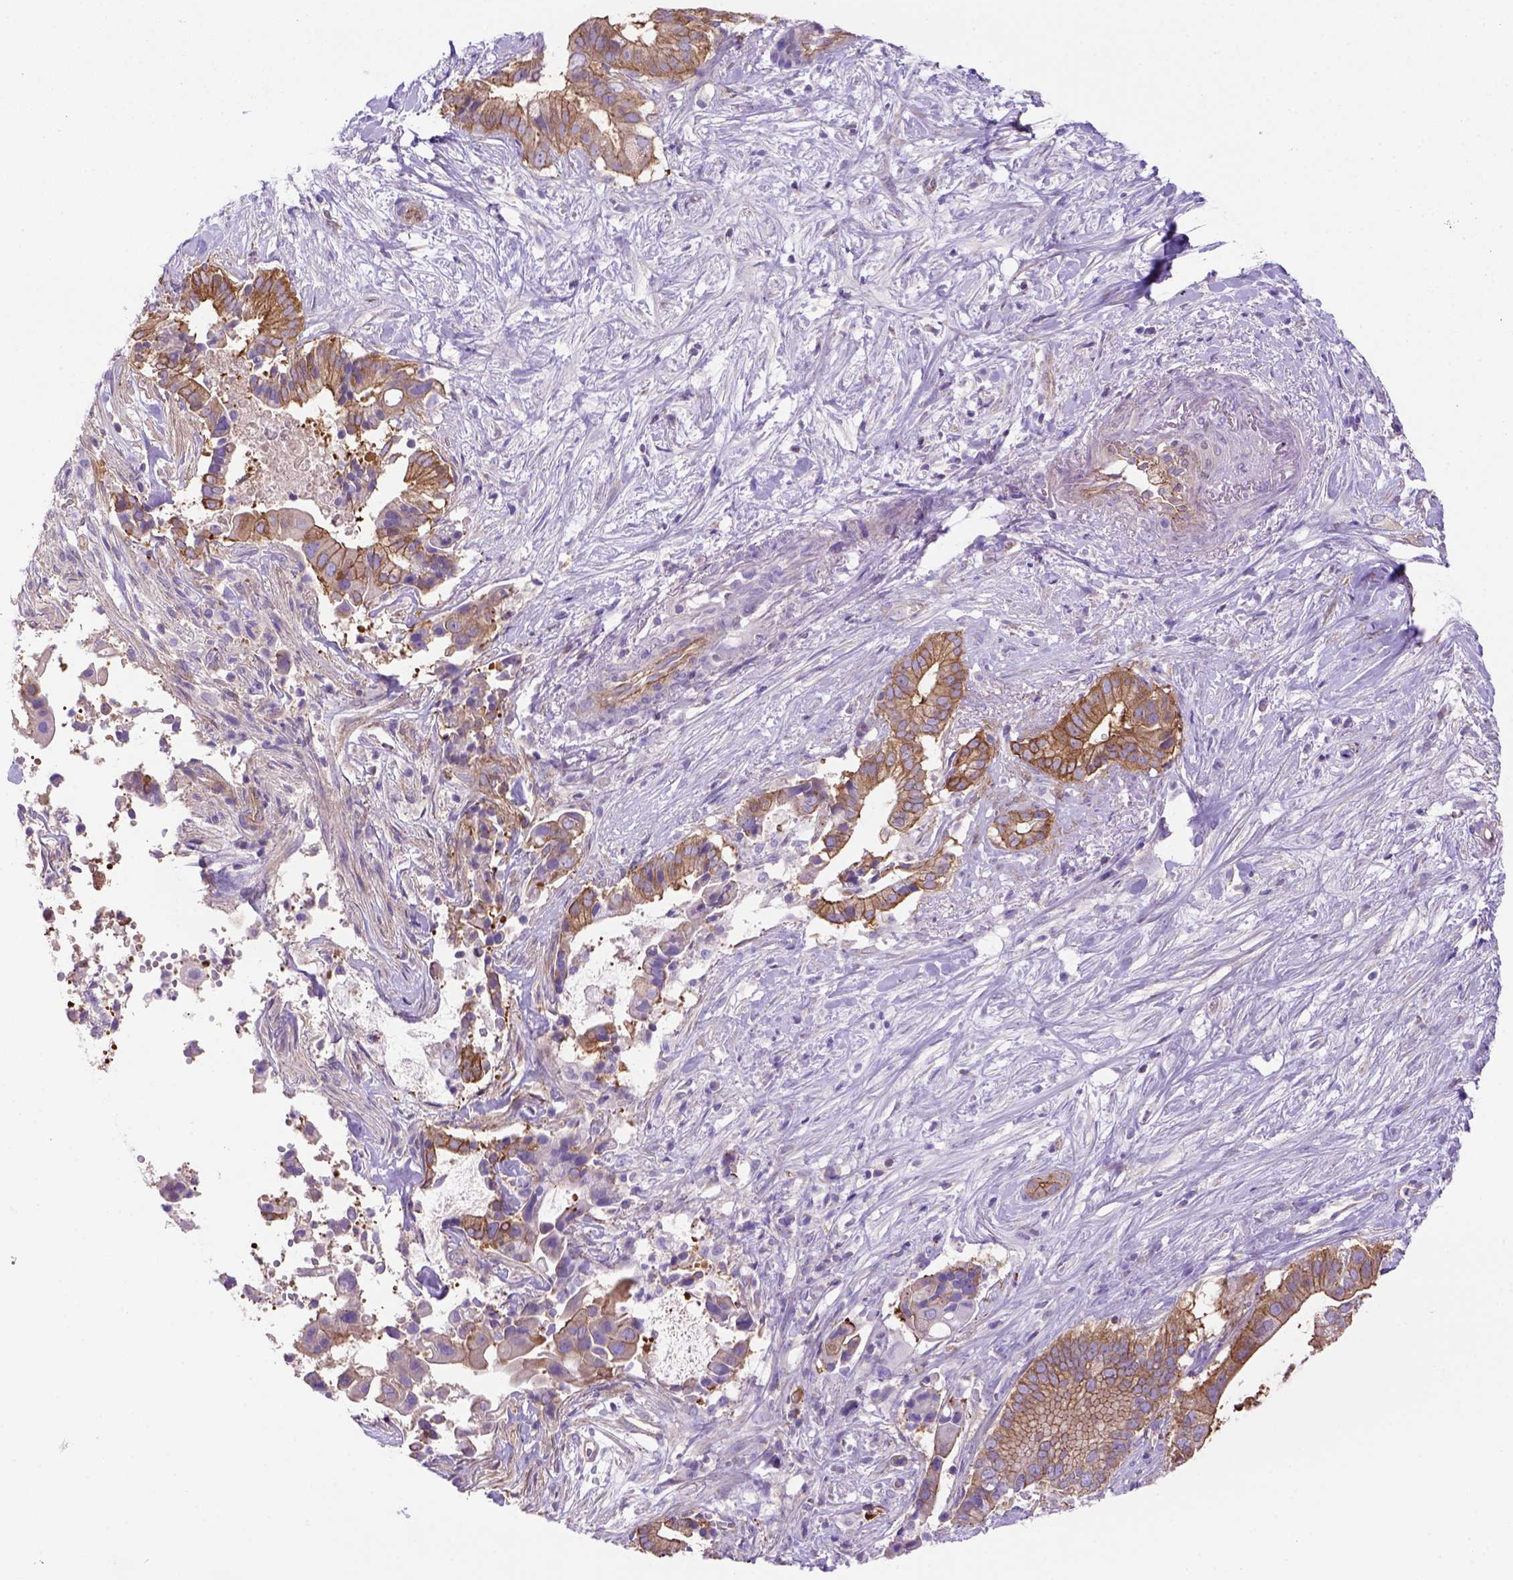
{"staining": {"intensity": "strong", "quantity": ">75%", "location": "cytoplasmic/membranous"}, "tissue": "pancreatic cancer", "cell_type": "Tumor cells", "image_type": "cancer", "snomed": [{"axis": "morphology", "description": "Adenocarcinoma, NOS"}, {"axis": "topography", "description": "Pancreas"}], "caption": "IHC staining of pancreatic cancer, which reveals high levels of strong cytoplasmic/membranous positivity in approximately >75% of tumor cells indicating strong cytoplasmic/membranous protein expression. The staining was performed using DAB (brown) for protein detection and nuclei were counterstained in hematoxylin (blue).", "gene": "PEX12", "patient": {"sex": "male", "age": 61}}